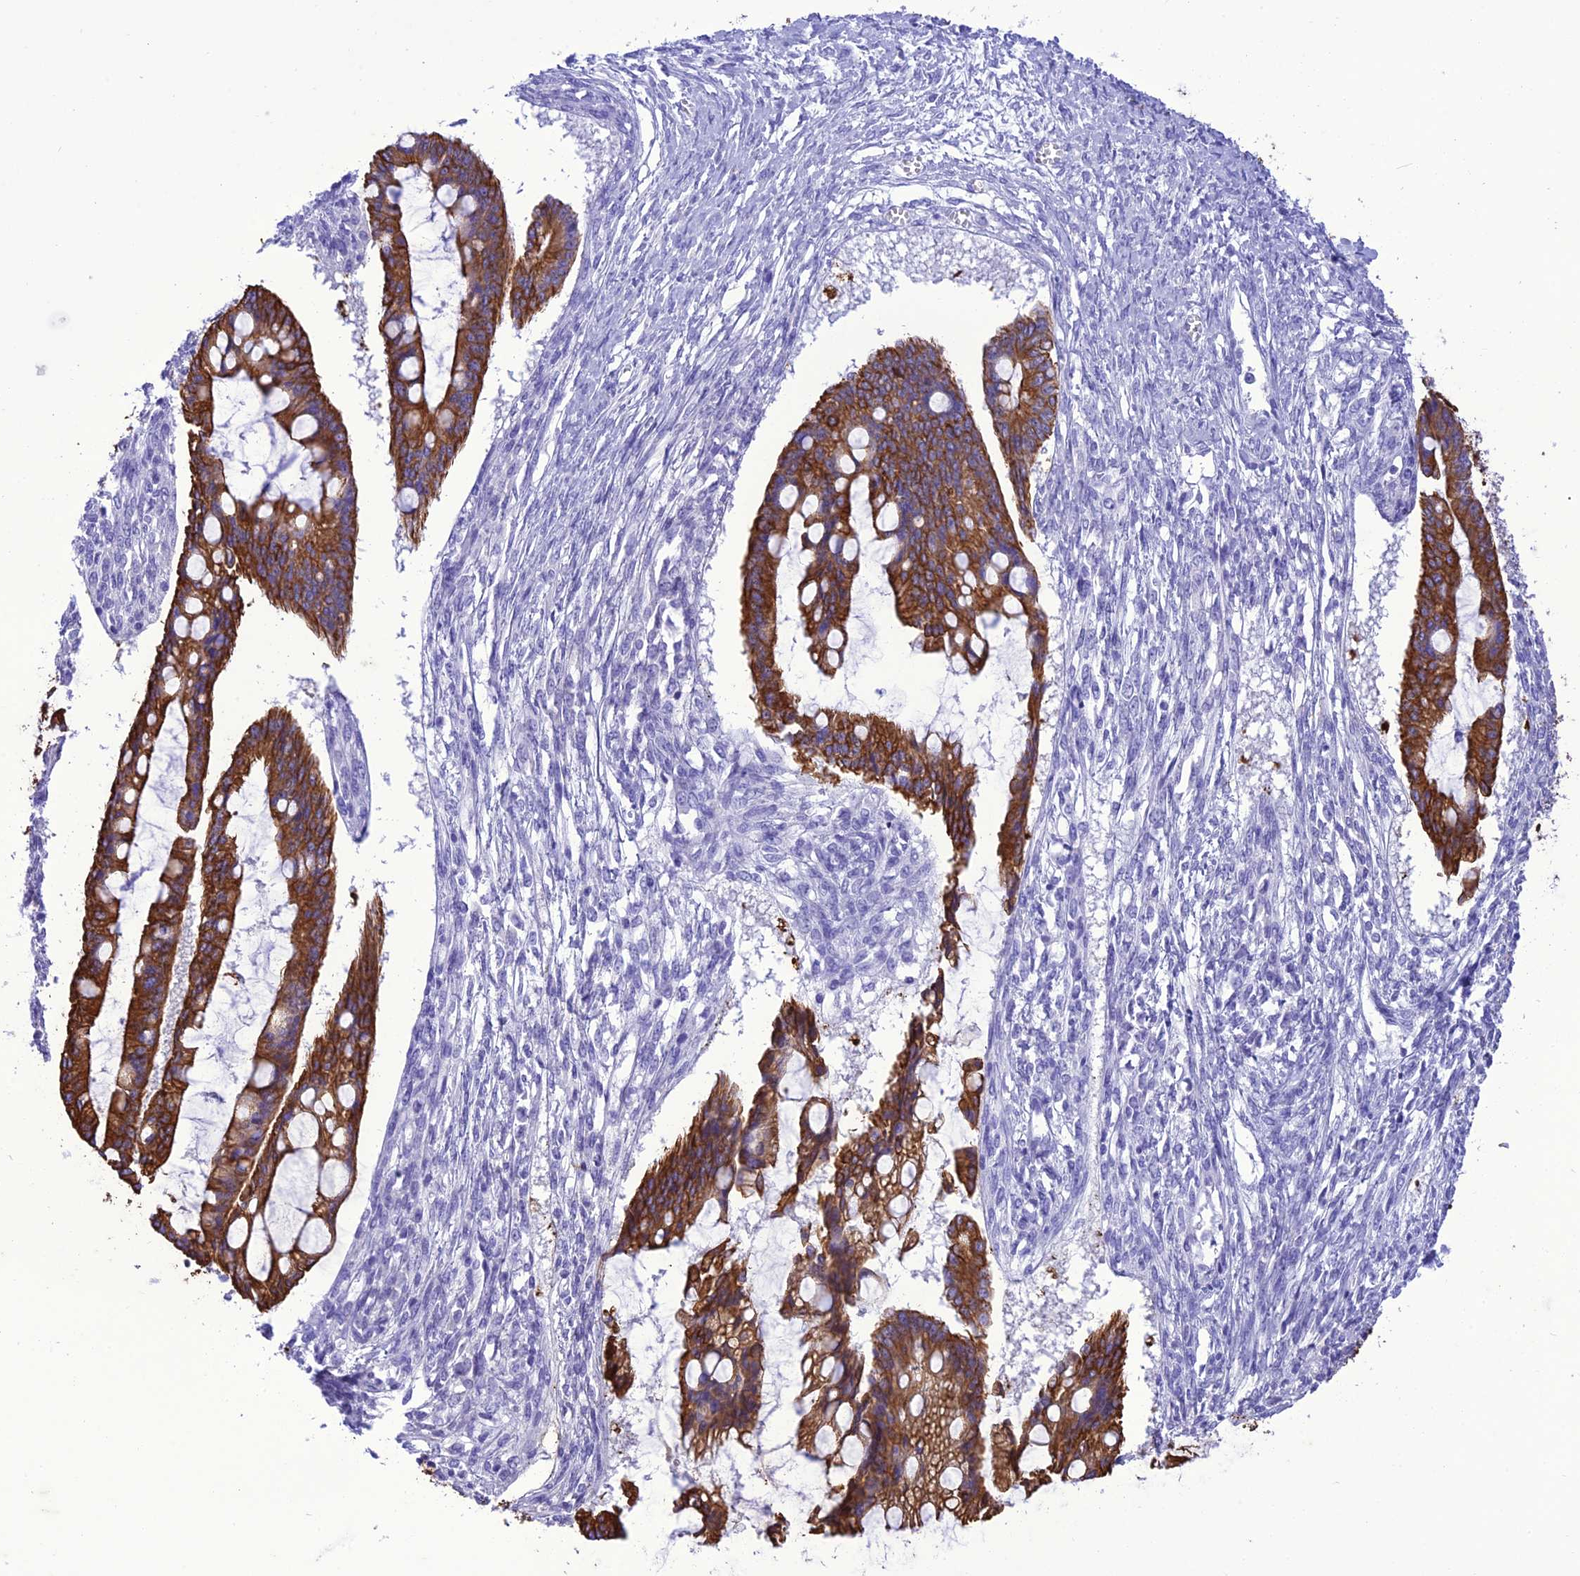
{"staining": {"intensity": "strong", "quantity": ">75%", "location": "cytoplasmic/membranous"}, "tissue": "ovarian cancer", "cell_type": "Tumor cells", "image_type": "cancer", "snomed": [{"axis": "morphology", "description": "Cystadenocarcinoma, mucinous, NOS"}, {"axis": "topography", "description": "Ovary"}], "caption": "Approximately >75% of tumor cells in ovarian mucinous cystadenocarcinoma reveal strong cytoplasmic/membranous protein staining as visualized by brown immunohistochemical staining.", "gene": "VPS52", "patient": {"sex": "female", "age": 73}}